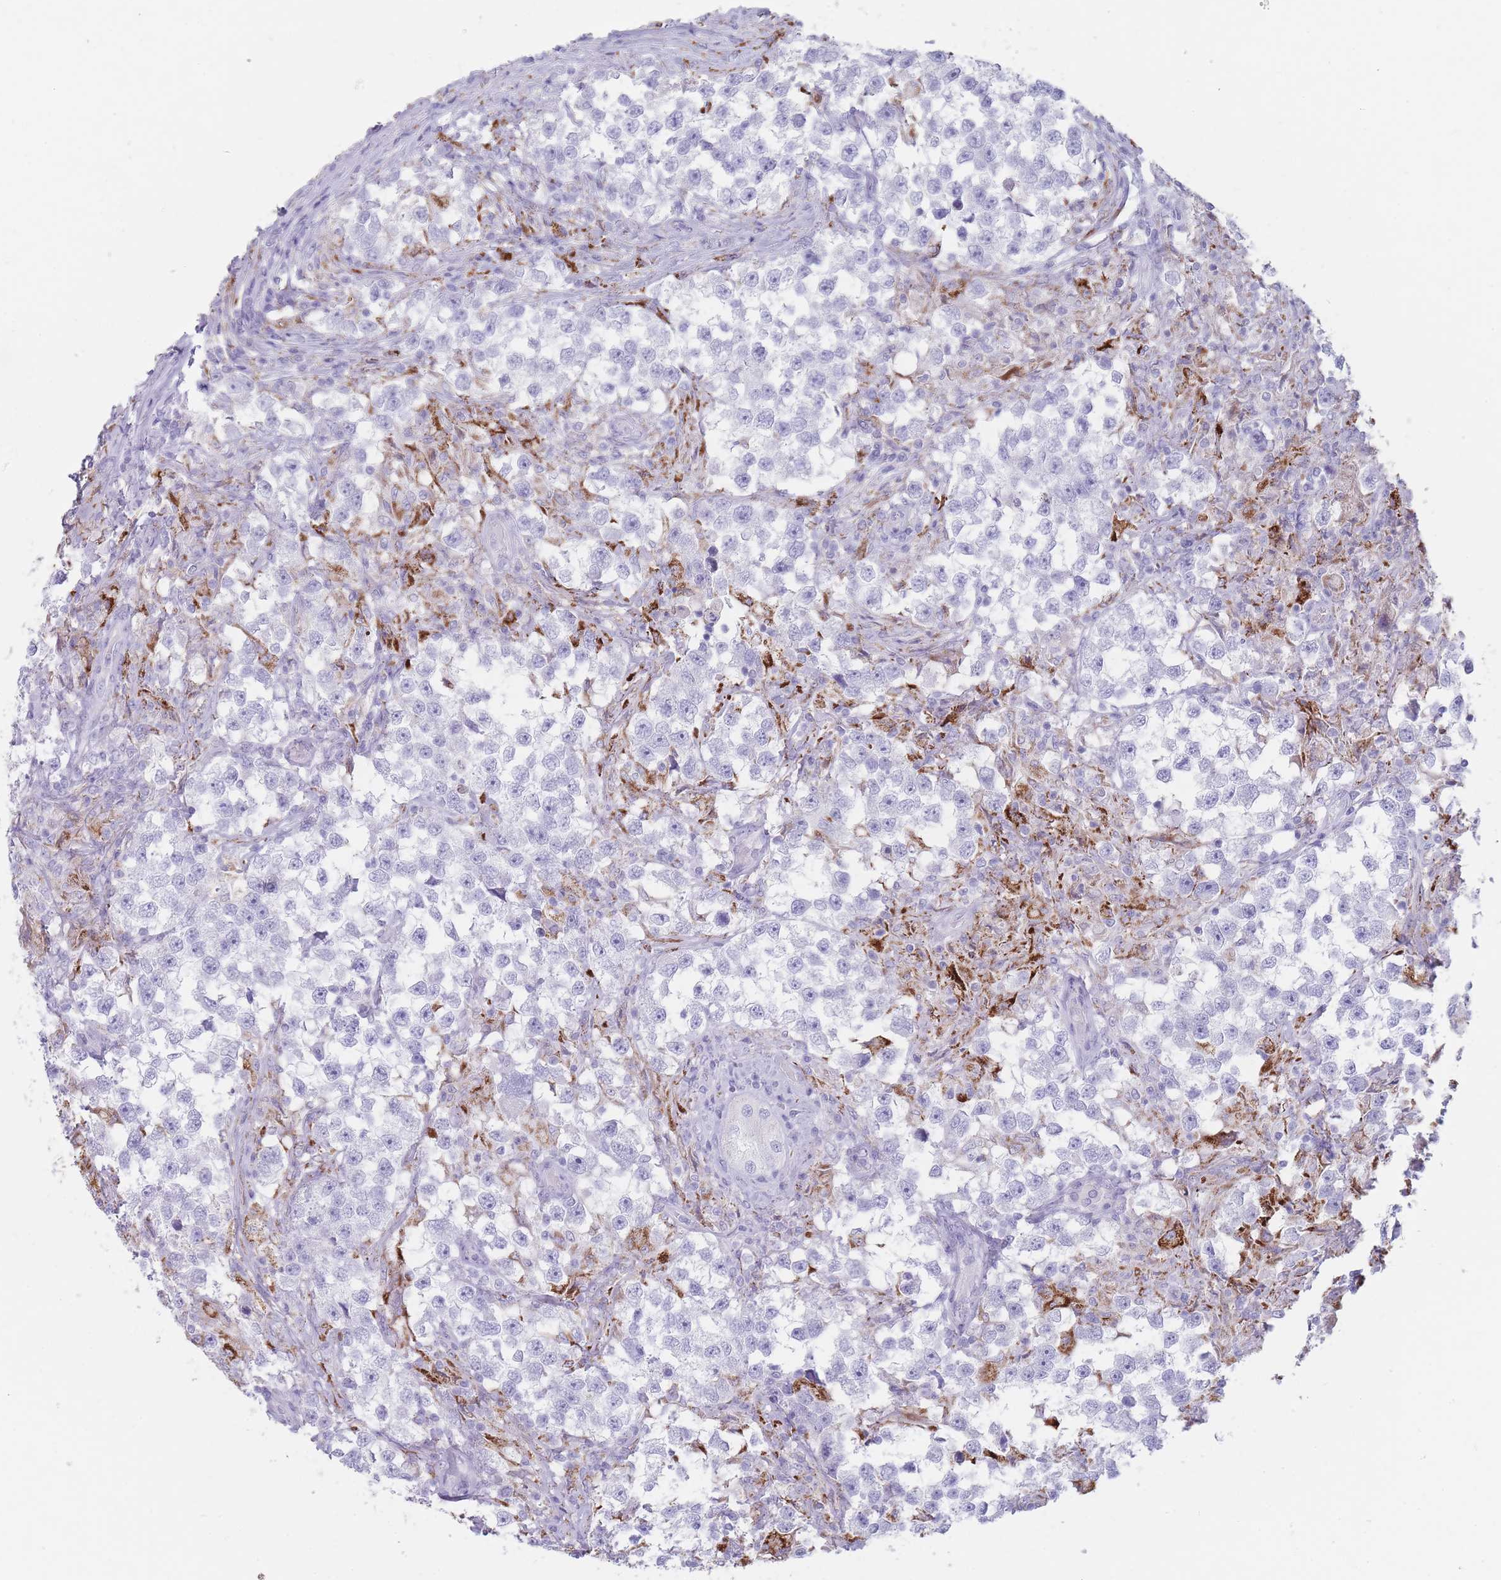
{"staining": {"intensity": "negative", "quantity": "none", "location": "none"}, "tissue": "testis cancer", "cell_type": "Tumor cells", "image_type": "cancer", "snomed": [{"axis": "morphology", "description": "Seminoma, NOS"}, {"axis": "topography", "description": "Testis"}], "caption": "IHC micrograph of neoplastic tissue: testis cancer stained with DAB (3,3'-diaminobenzidine) shows no significant protein staining in tumor cells. The staining is performed using DAB (3,3'-diaminobenzidine) brown chromogen with nuclei counter-stained in using hematoxylin.", "gene": "GPR12", "patient": {"sex": "male", "age": 46}}